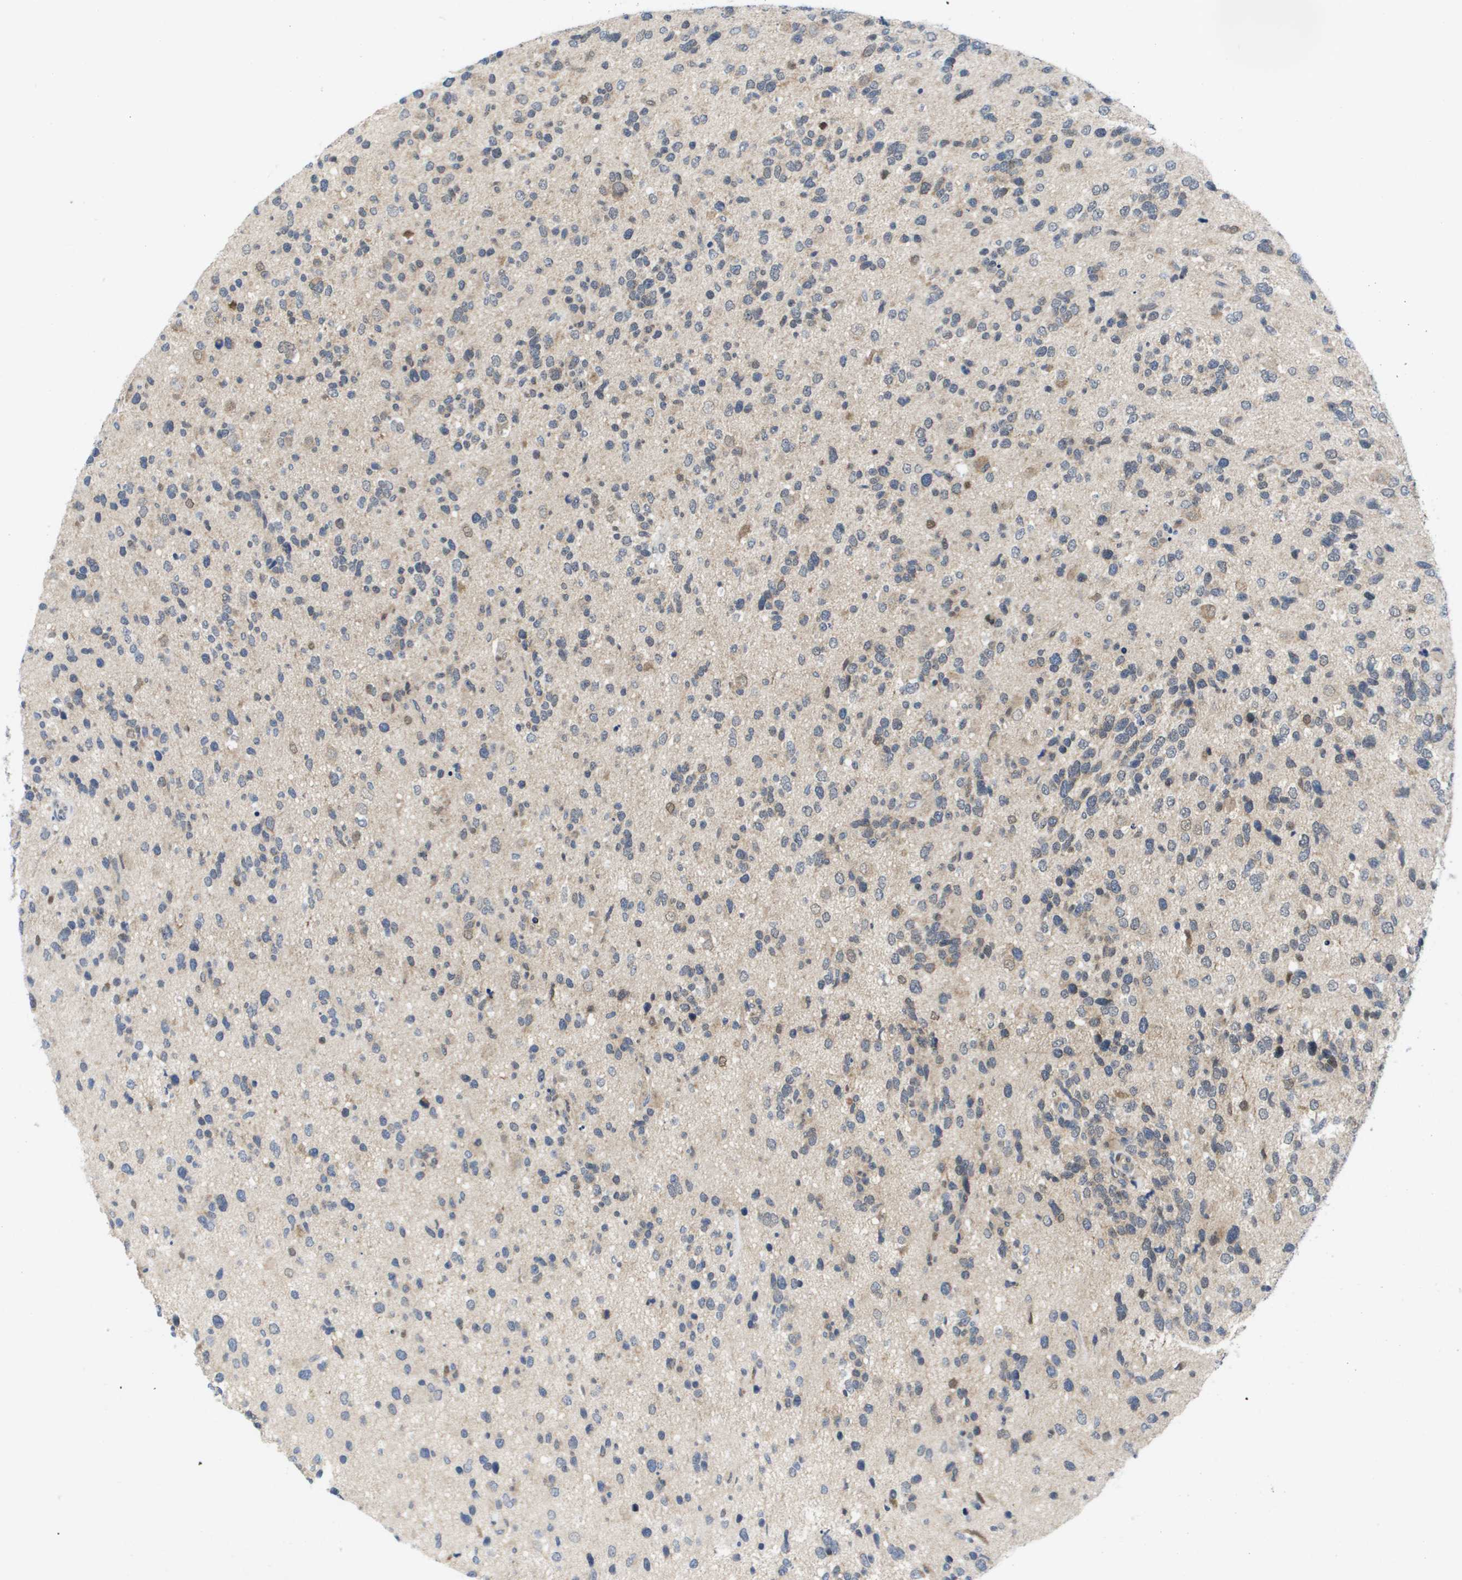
{"staining": {"intensity": "moderate", "quantity": "25%-75%", "location": "cytoplasmic/membranous"}, "tissue": "glioma", "cell_type": "Tumor cells", "image_type": "cancer", "snomed": [{"axis": "morphology", "description": "Glioma, malignant, High grade"}, {"axis": "topography", "description": "Brain"}], "caption": "Glioma stained with DAB (3,3'-diaminobenzidine) immunohistochemistry displays medium levels of moderate cytoplasmic/membranous expression in about 25%-75% of tumor cells. Immunohistochemistry stains the protein of interest in brown and the nuclei are stained blue.", "gene": "FKBP4", "patient": {"sex": "female", "age": 58}}